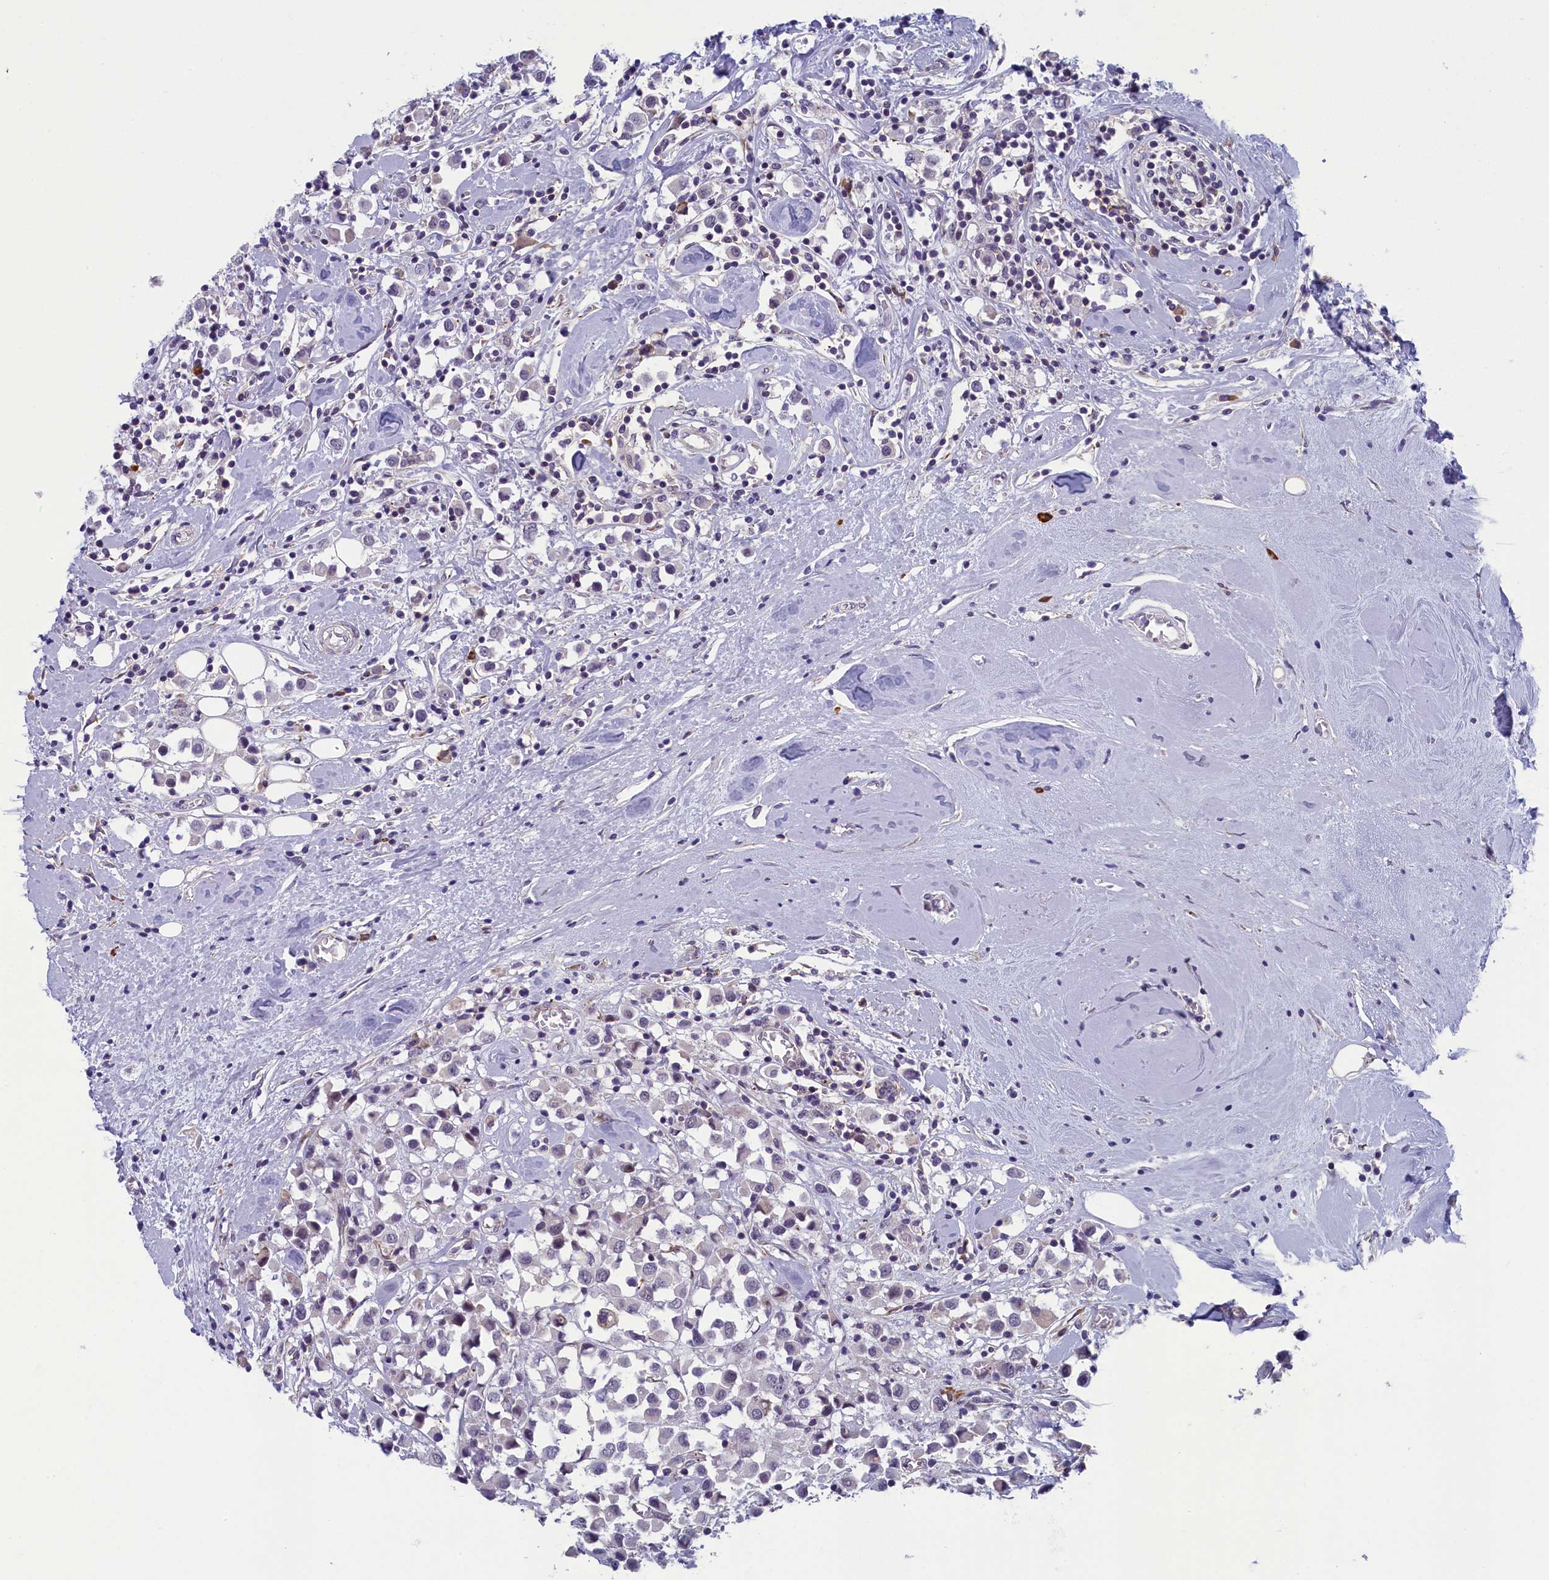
{"staining": {"intensity": "negative", "quantity": "none", "location": "none"}, "tissue": "breast cancer", "cell_type": "Tumor cells", "image_type": "cancer", "snomed": [{"axis": "morphology", "description": "Duct carcinoma"}, {"axis": "topography", "description": "Breast"}], "caption": "DAB immunohistochemical staining of breast invasive ductal carcinoma demonstrates no significant staining in tumor cells. Brightfield microscopy of IHC stained with DAB (brown) and hematoxylin (blue), captured at high magnification.", "gene": "CNEP1R1", "patient": {"sex": "female", "age": 61}}